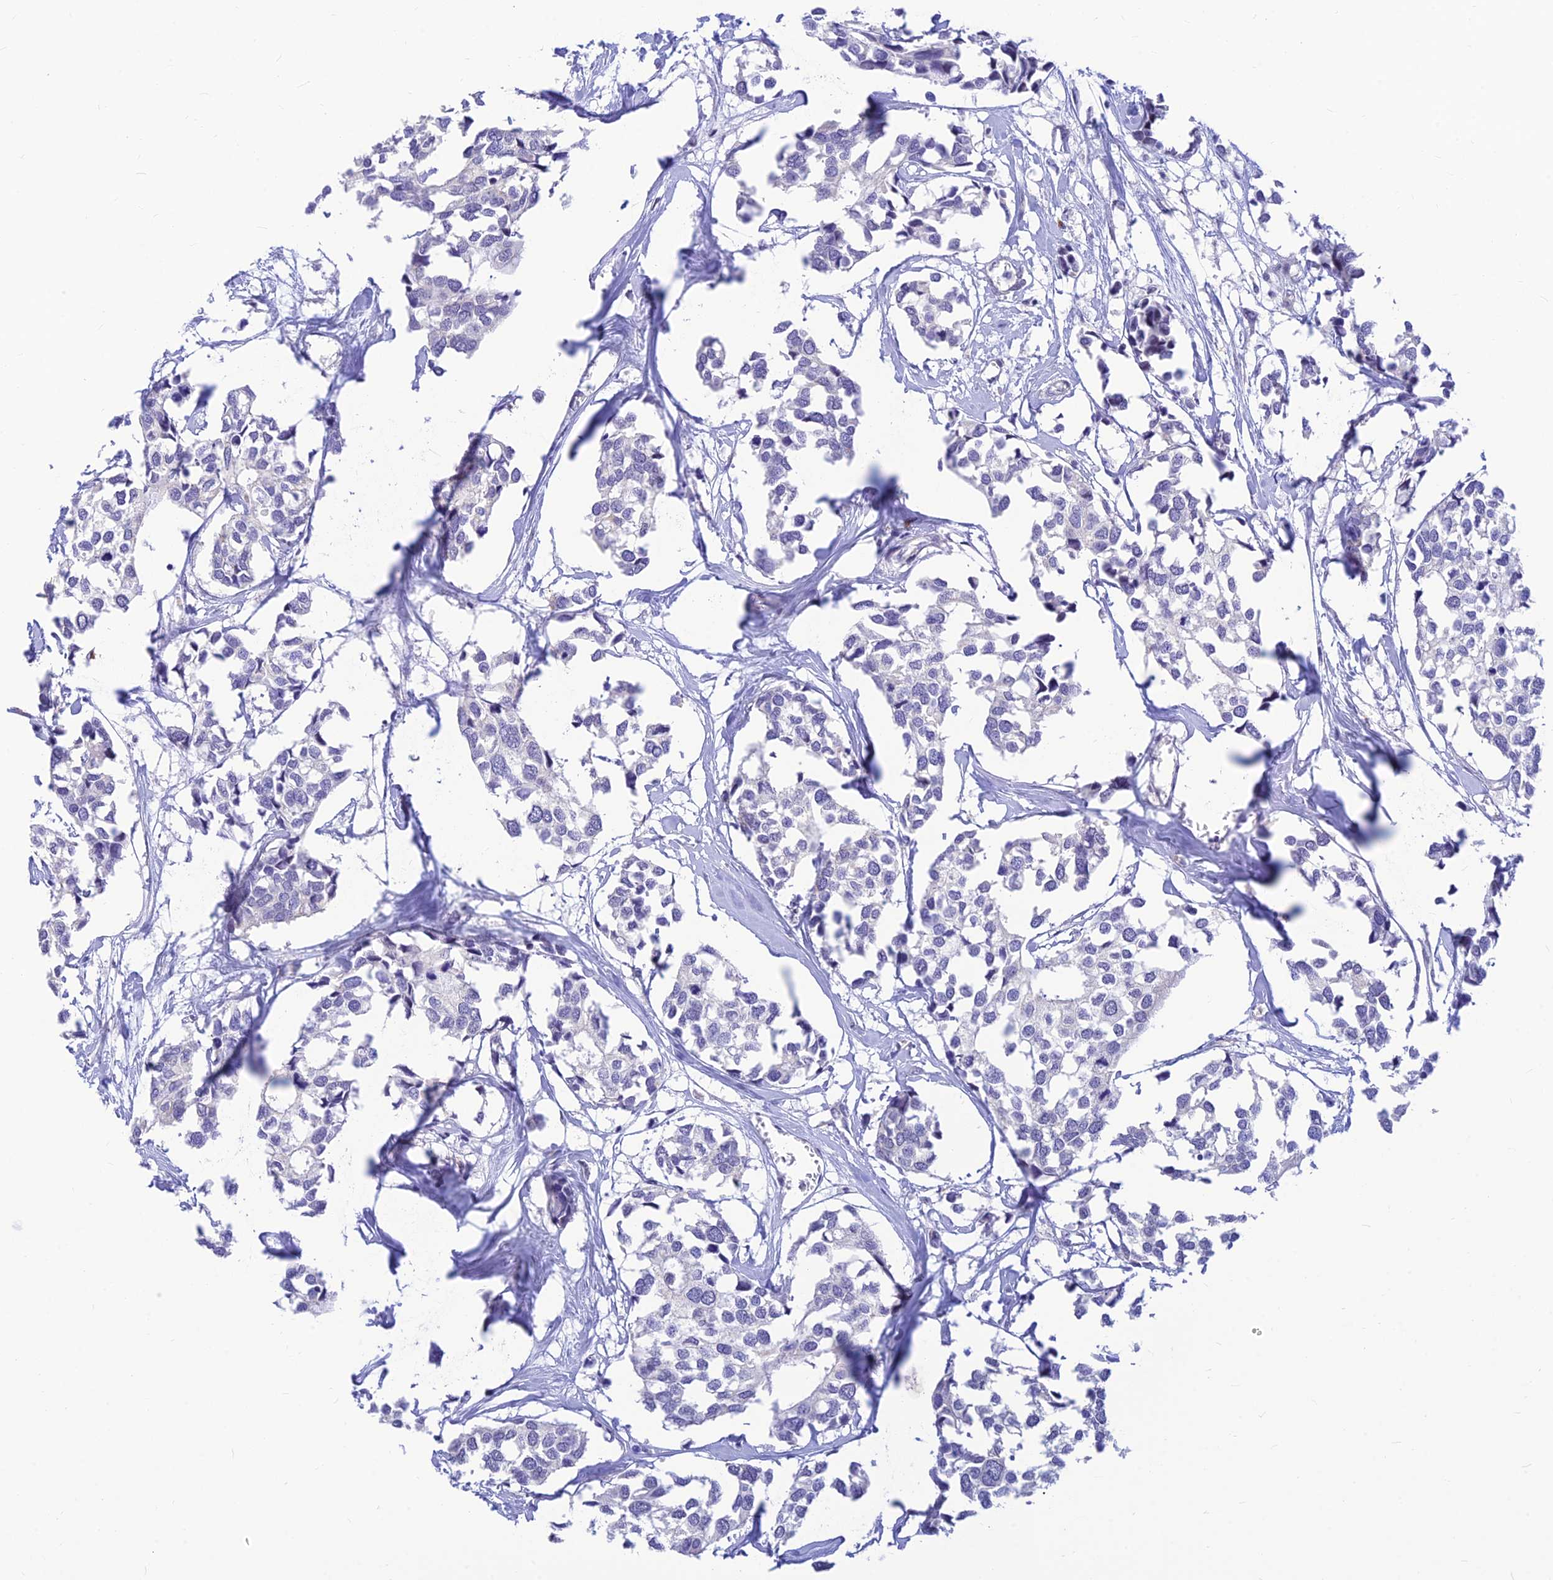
{"staining": {"intensity": "negative", "quantity": "none", "location": "none"}, "tissue": "breast cancer", "cell_type": "Tumor cells", "image_type": "cancer", "snomed": [{"axis": "morphology", "description": "Duct carcinoma"}, {"axis": "topography", "description": "Breast"}], "caption": "High power microscopy micrograph of an immunohistochemistry image of breast invasive ductal carcinoma, revealing no significant positivity in tumor cells. (DAB immunohistochemistry (IHC) visualized using brightfield microscopy, high magnification).", "gene": "INKA1", "patient": {"sex": "female", "age": 83}}